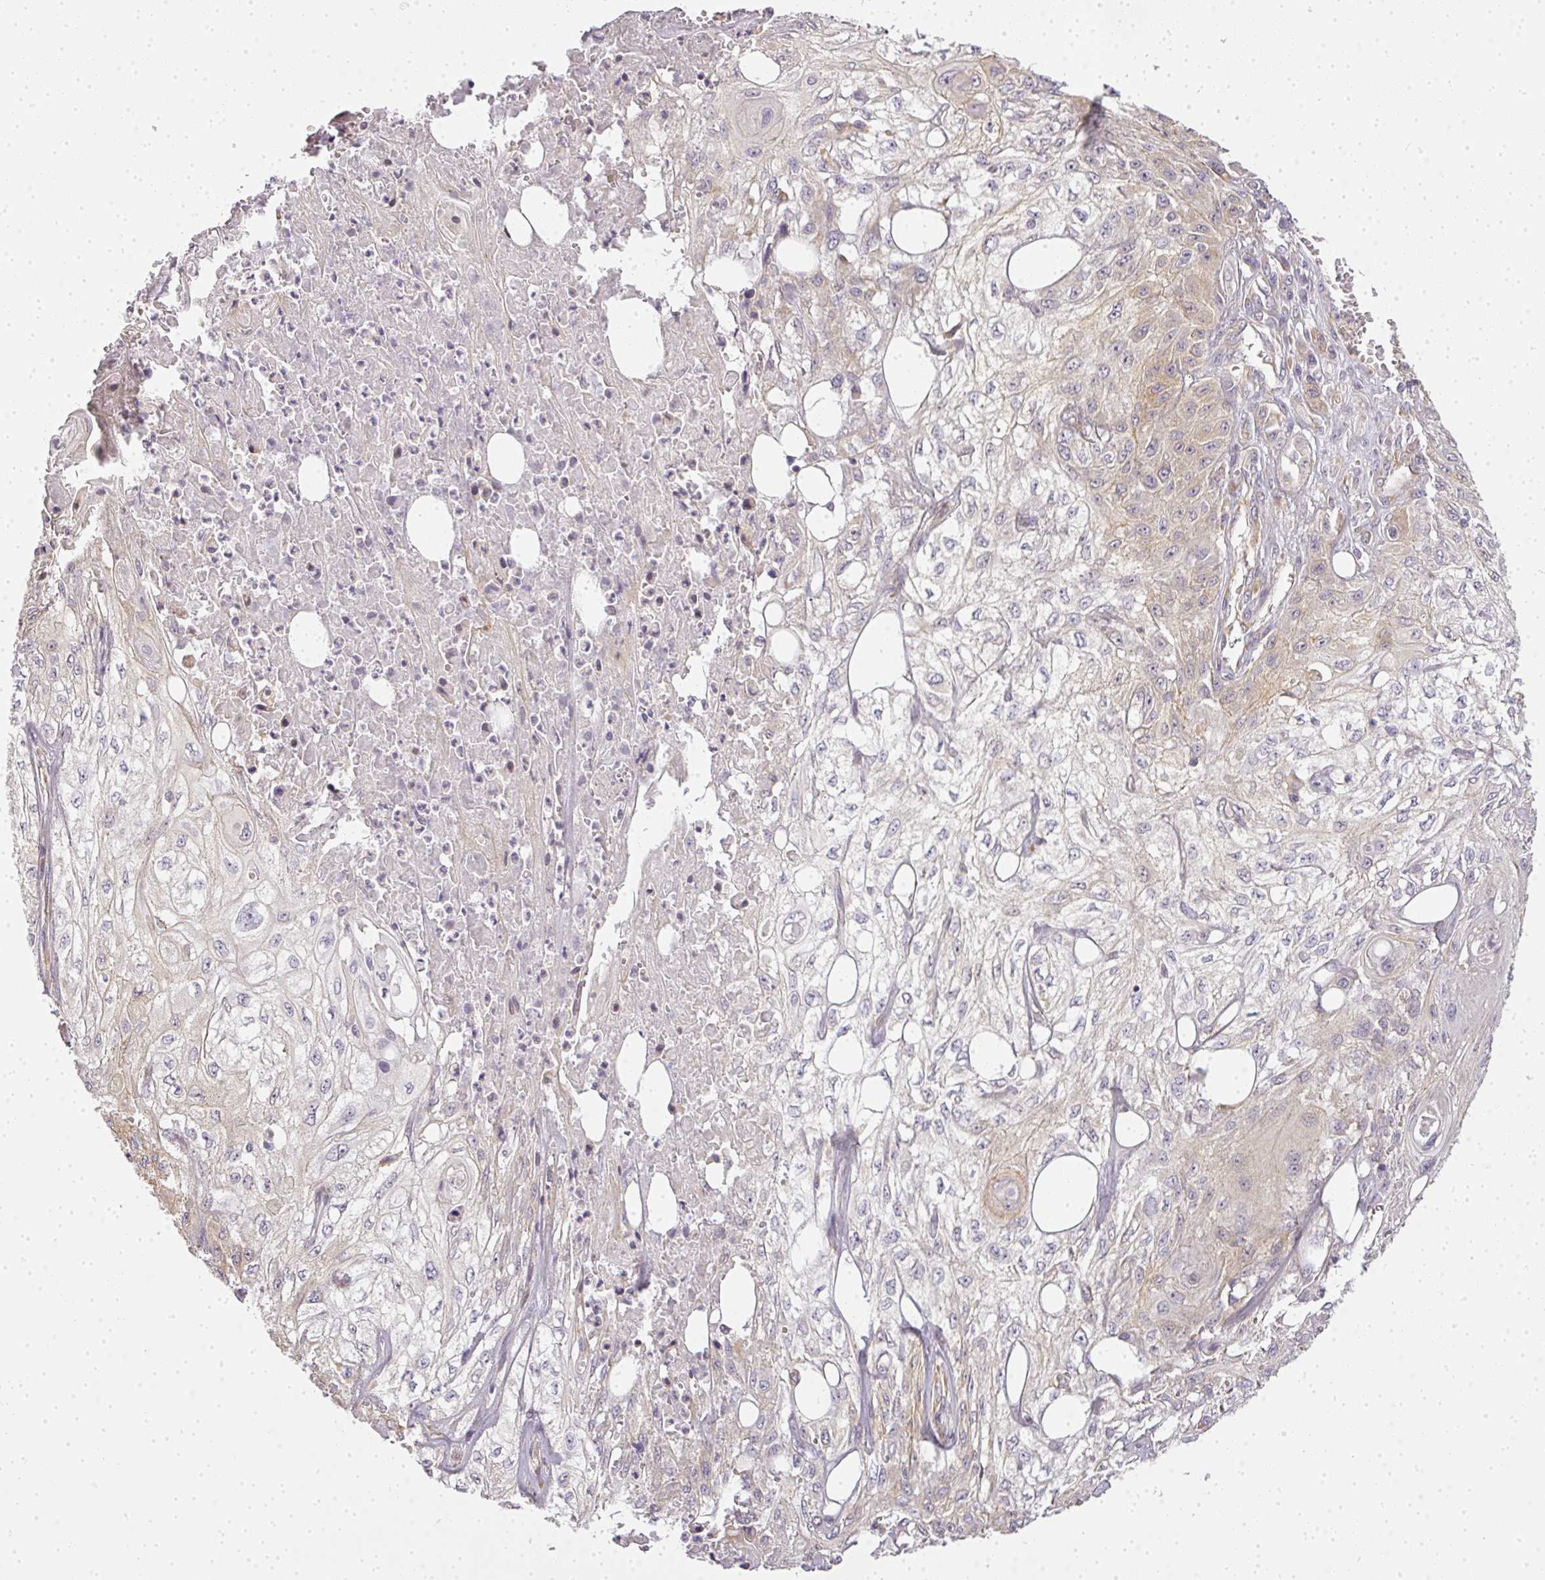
{"staining": {"intensity": "weak", "quantity": "<25%", "location": "cytoplasmic/membranous"}, "tissue": "skin cancer", "cell_type": "Tumor cells", "image_type": "cancer", "snomed": [{"axis": "morphology", "description": "Squamous cell carcinoma, NOS"}, {"axis": "morphology", "description": "Squamous cell carcinoma, metastatic, NOS"}, {"axis": "topography", "description": "Skin"}, {"axis": "topography", "description": "Lymph node"}], "caption": "A micrograph of human squamous cell carcinoma (skin) is negative for staining in tumor cells.", "gene": "MED19", "patient": {"sex": "male", "age": 75}}